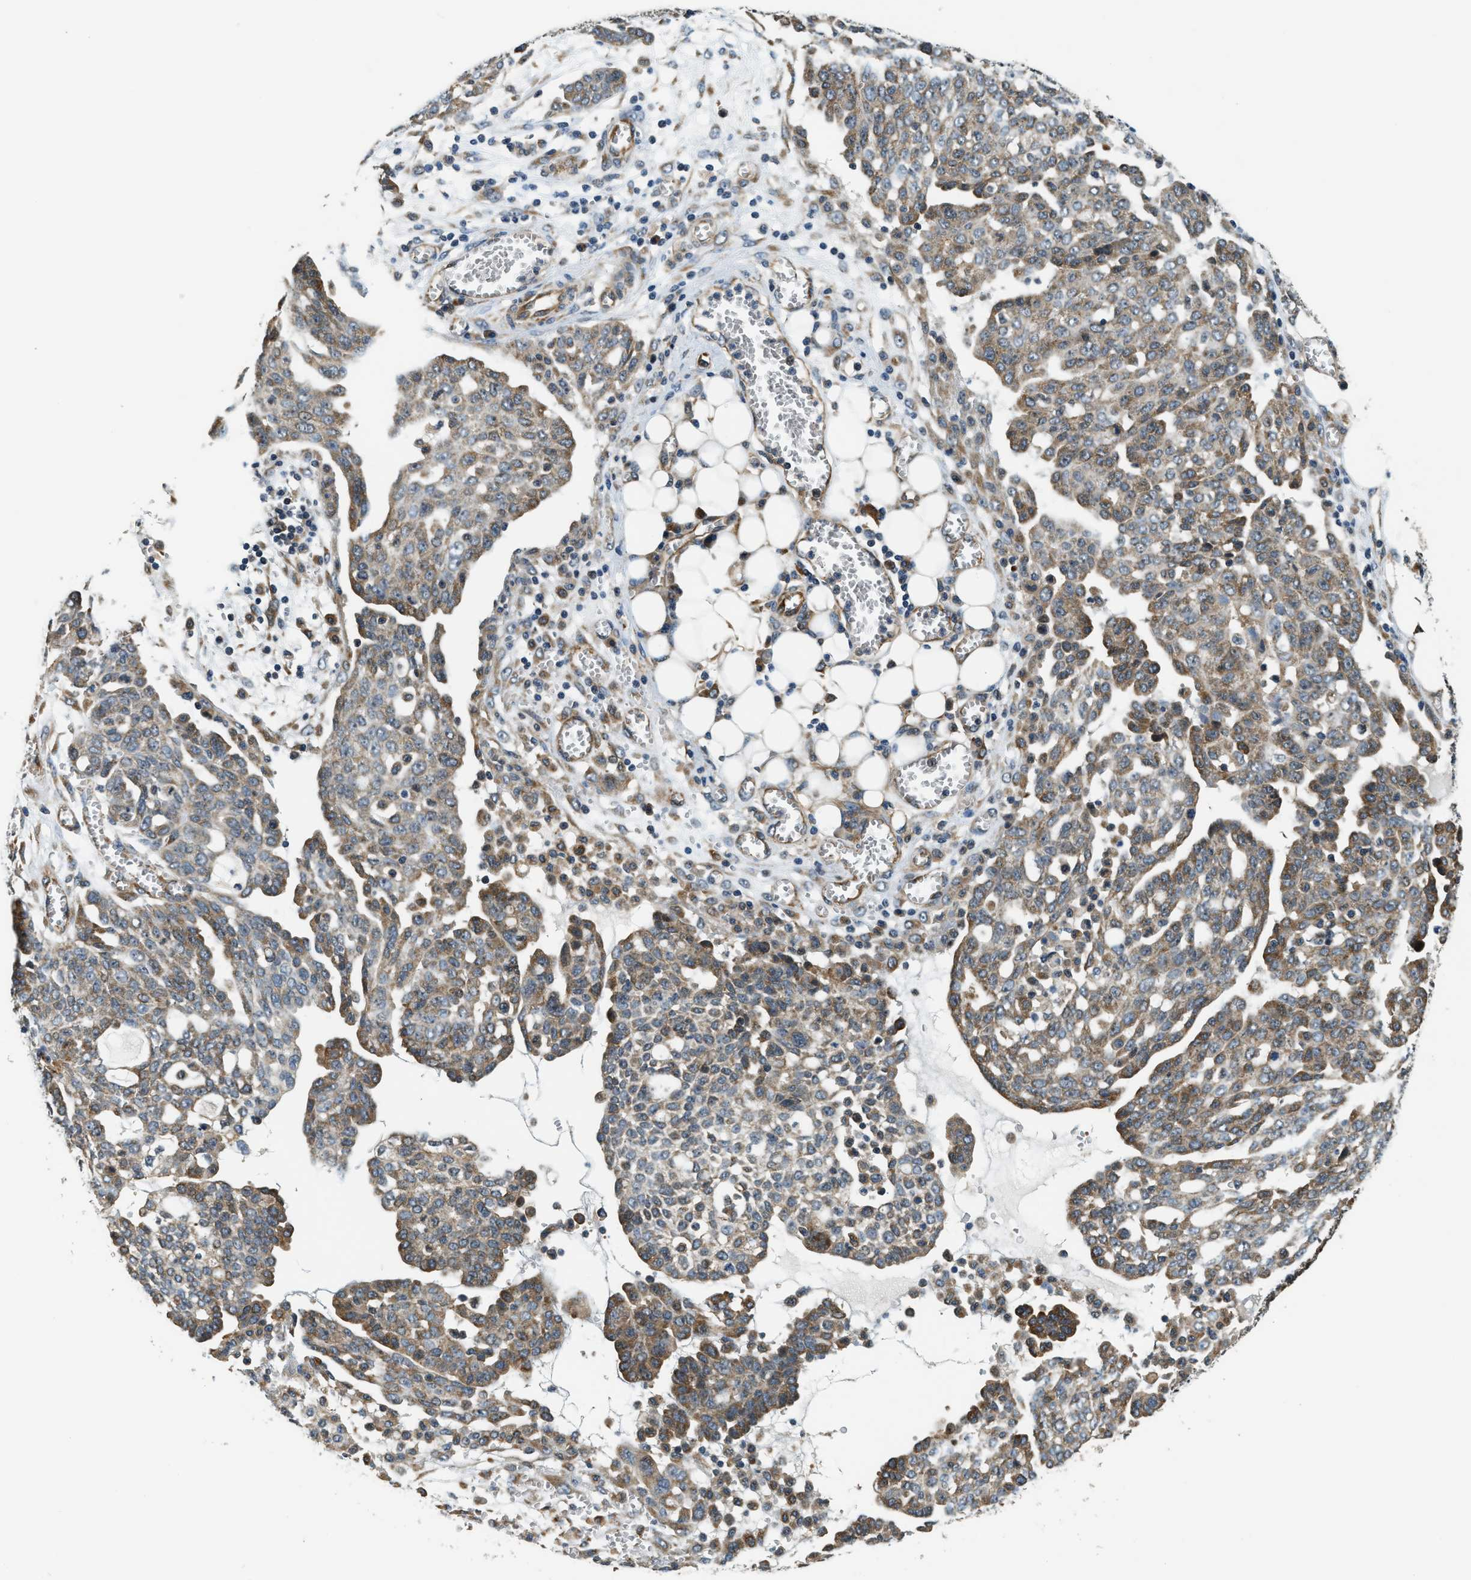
{"staining": {"intensity": "moderate", "quantity": ">75%", "location": "cytoplasmic/membranous"}, "tissue": "ovarian cancer", "cell_type": "Tumor cells", "image_type": "cancer", "snomed": [{"axis": "morphology", "description": "Cystadenocarcinoma, serous, NOS"}, {"axis": "topography", "description": "Soft tissue"}, {"axis": "topography", "description": "Ovary"}], "caption": "Ovarian serous cystadenocarcinoma stained for a protein (brown) reveals moderate cytoplasmic/membranous positive staining in approximately >75% of tumor cells.", "gene": "ALOX12", "patient": {"sex": "female", "age": 57}}